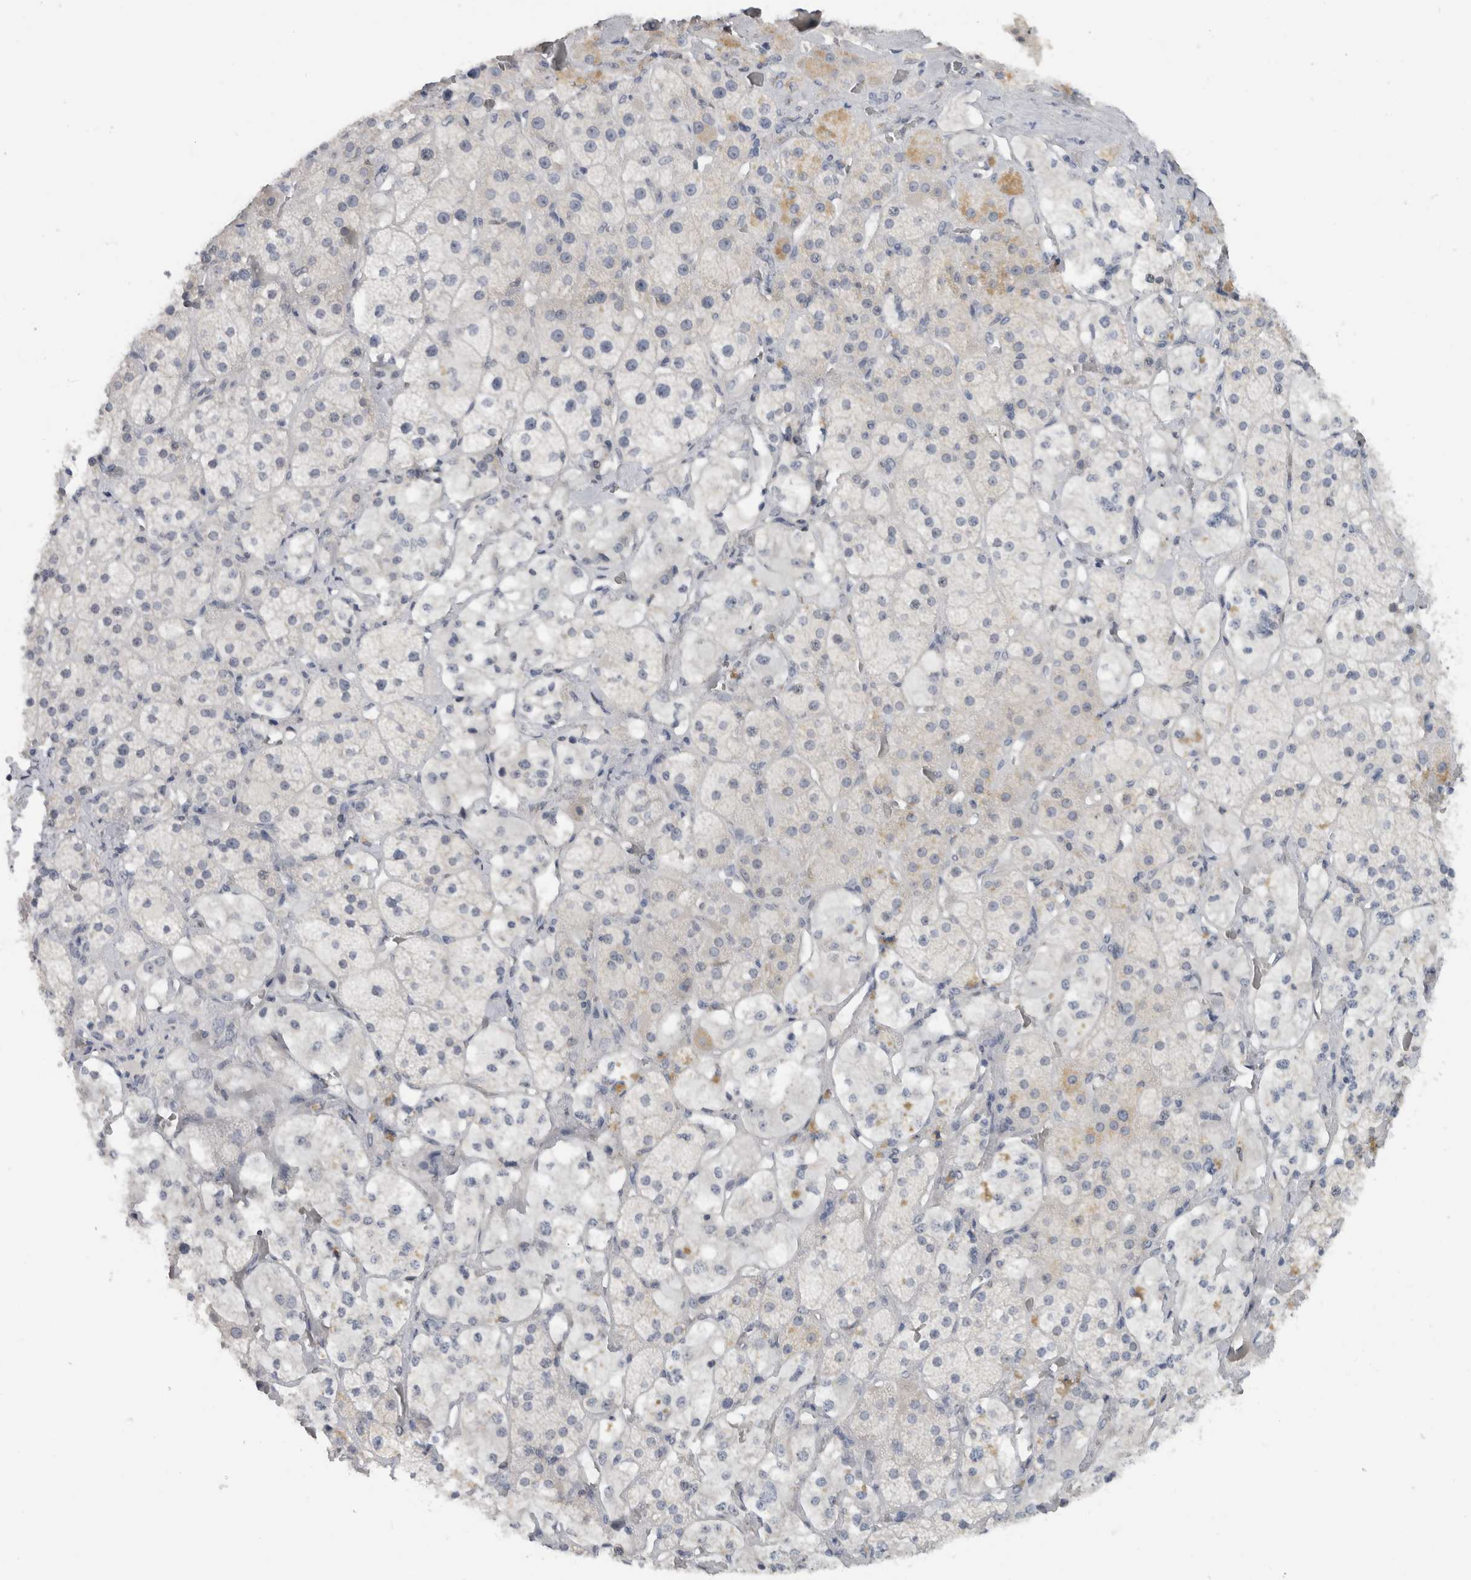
{"staining": {"intensity": "negative", "quantity": "none", "location": "none"}, "tissue": "adrenal gland", "cell_type": "Glandular cells", "image_type": "normal", "snomed": [{"axis": "morphology", "description": "Normal tissue, NOS"}, {"axis": "topography", "description": "Adrenal gland"}], "caption": "This is an IHC histopathology image of normal adrenal gland. There is no expression in glandular cells.", "gene": "FMR1NB", "patient": {"sex": "male", "age": 57}}